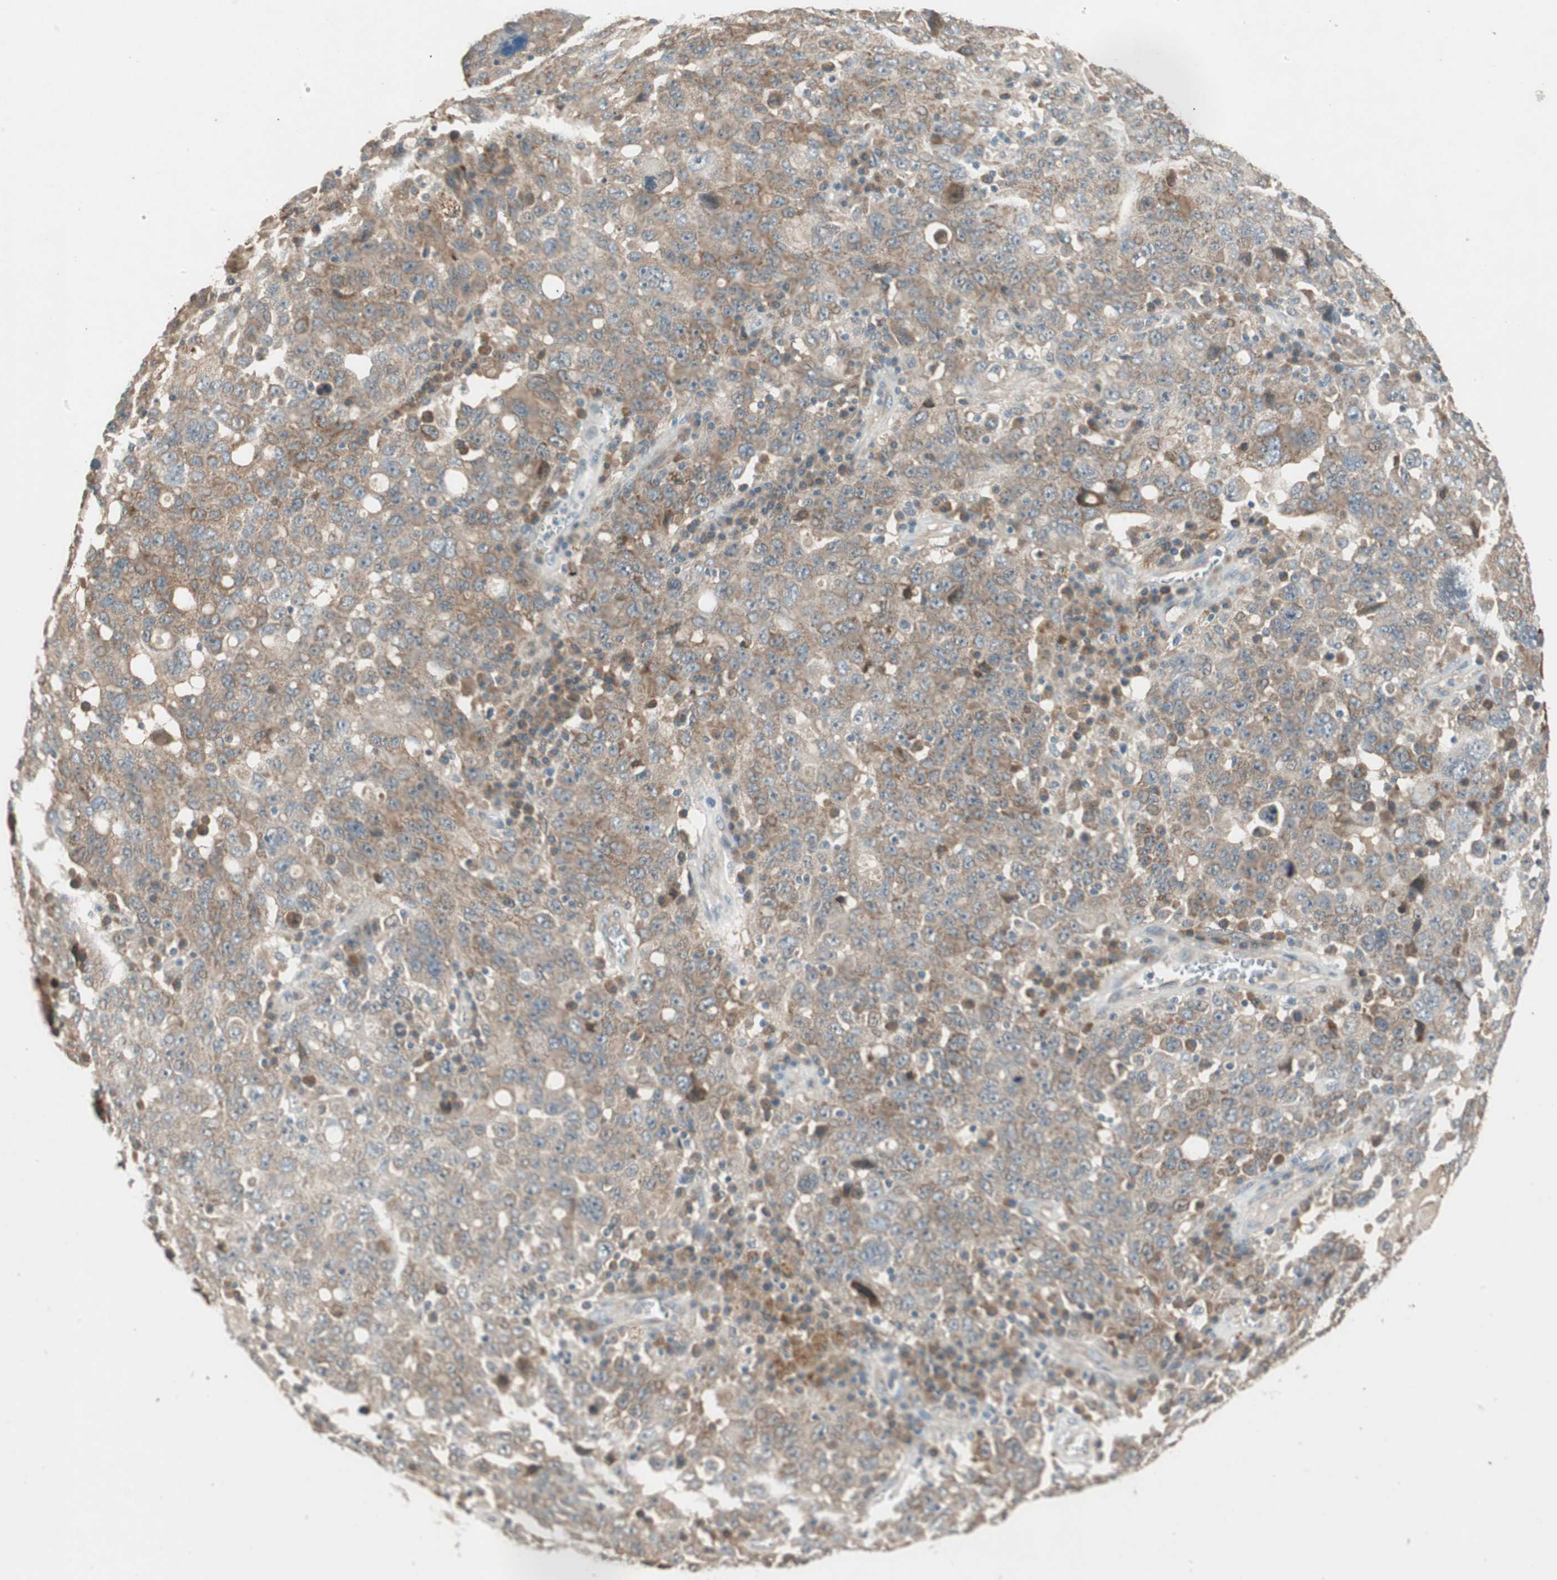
{"staining": {"intensity": "weak", "quantity": "25%-75%", "location": "cytoplasmic/membranous"}, "tissue": "ovarian cancer", "cell_type": "Tumor cells", "image_type": "cancer", "snomed": [{"axis": "morphology", "description": "Carcinoma, endometroid"}, {"axis": "topography", "description": "Ovary"}], "caption": "IHC (DAB) staining of human ovarian endometroid carcinoma exhibits weak cytoplasmic/membranous protein staining in approximately 25%-75% of tumor cells.", "gene": "NCLN", "patient": {"sex": "female", "age": 62}}